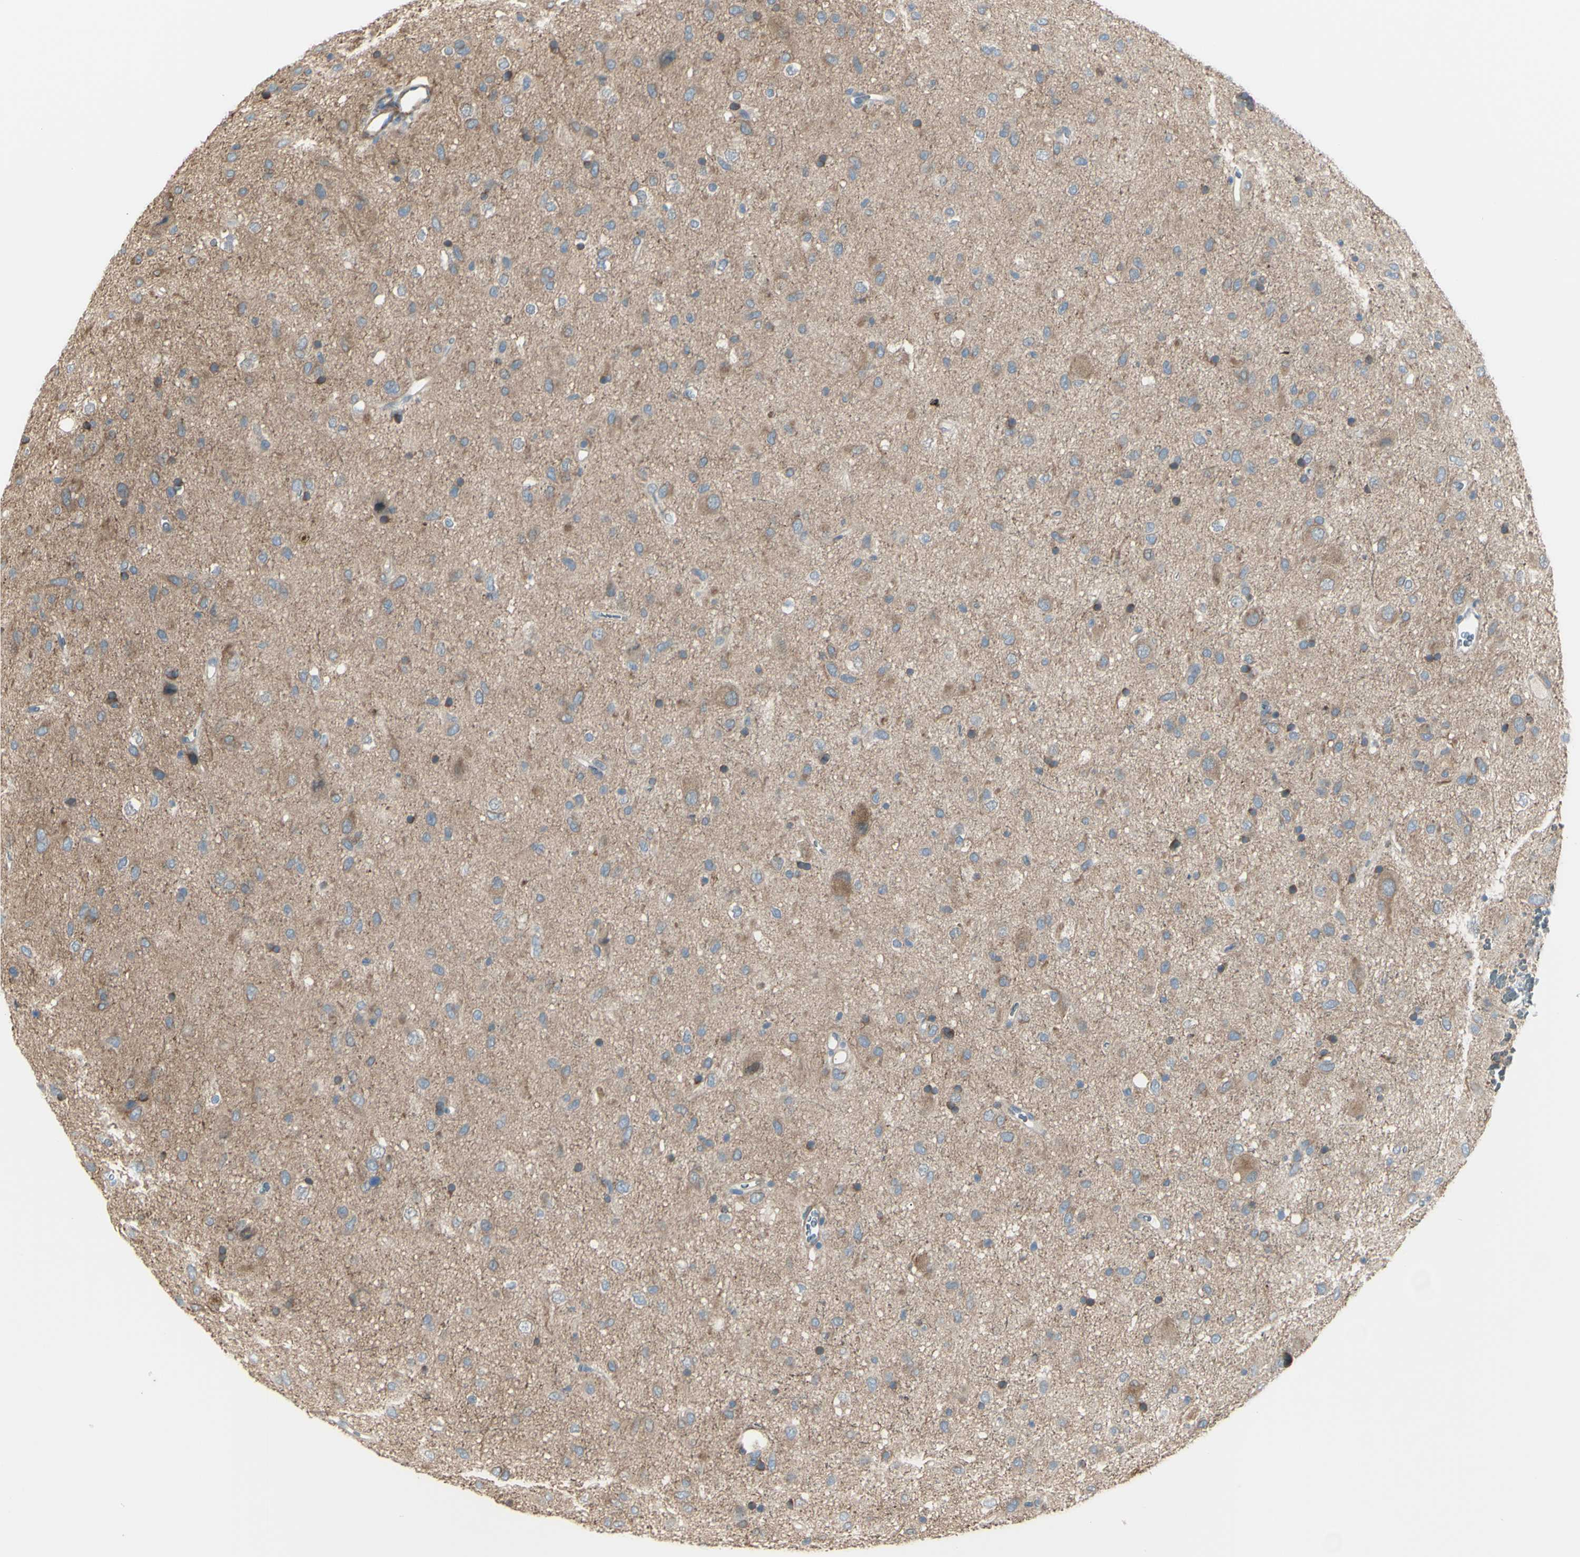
{"staining": {"intensity": "moderate", "quantity": ">75%", "location": "cytoplasmic/membranous"}, "tissue": "glioma", "cell_type": "Tumor cells", "image_type": "cancer", "snomed": [{"axis": "morphology", "description": "Glioma, malignant, Low grade"}, {"axis": "topography", "description": "Brain"}], "caption": "Glioma stained with DAB (3,3'-diaminobenzidine) IHC demonstrates medium levels of moderate cytoplasmic/membranous positivity in approximately >75% of tumor cells.", "gene": "LRRK1", "patient": {"sex": "male", "age": 77}}